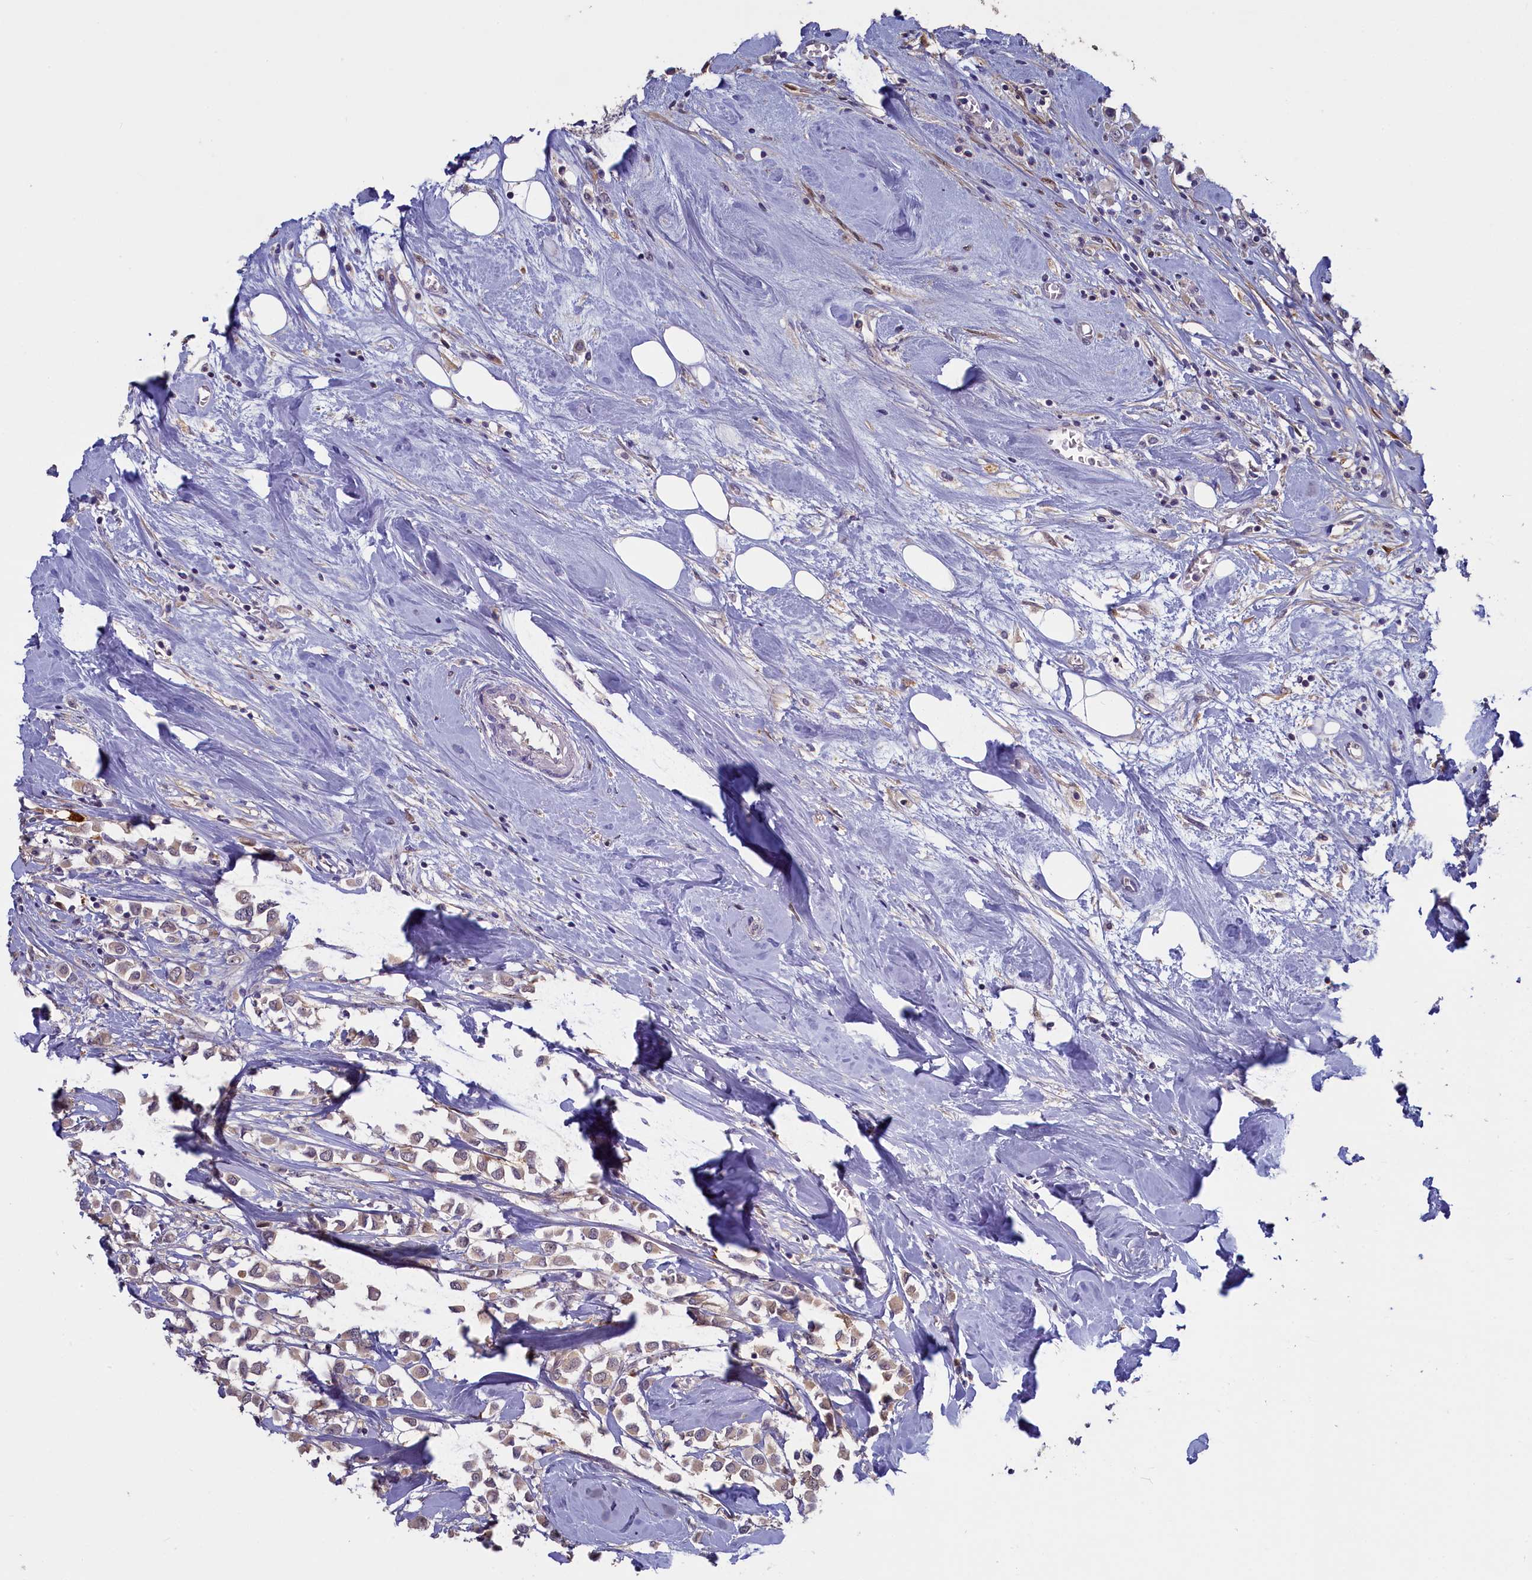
{"staining": {"intensity": "weak", "quantity": "<25%", "location": "cytoplasmic/membranous"}, "tissue": "breast cancer", "cell_type": "Tumor cells", "image_type": "cancer", "snomed": [{"axis": "morphology", "description": "Duct carcinoma"}, {"axis": "topography", "description": "Breast"}], "caption": "Immunohistochemistry image of human breast cancer (invasive ductal carcinoma) stained for a protein (brown), which shows no expression in tumor cells.", "gene": "UCHL3", "patient": {"sex": "female", "age": 61}}